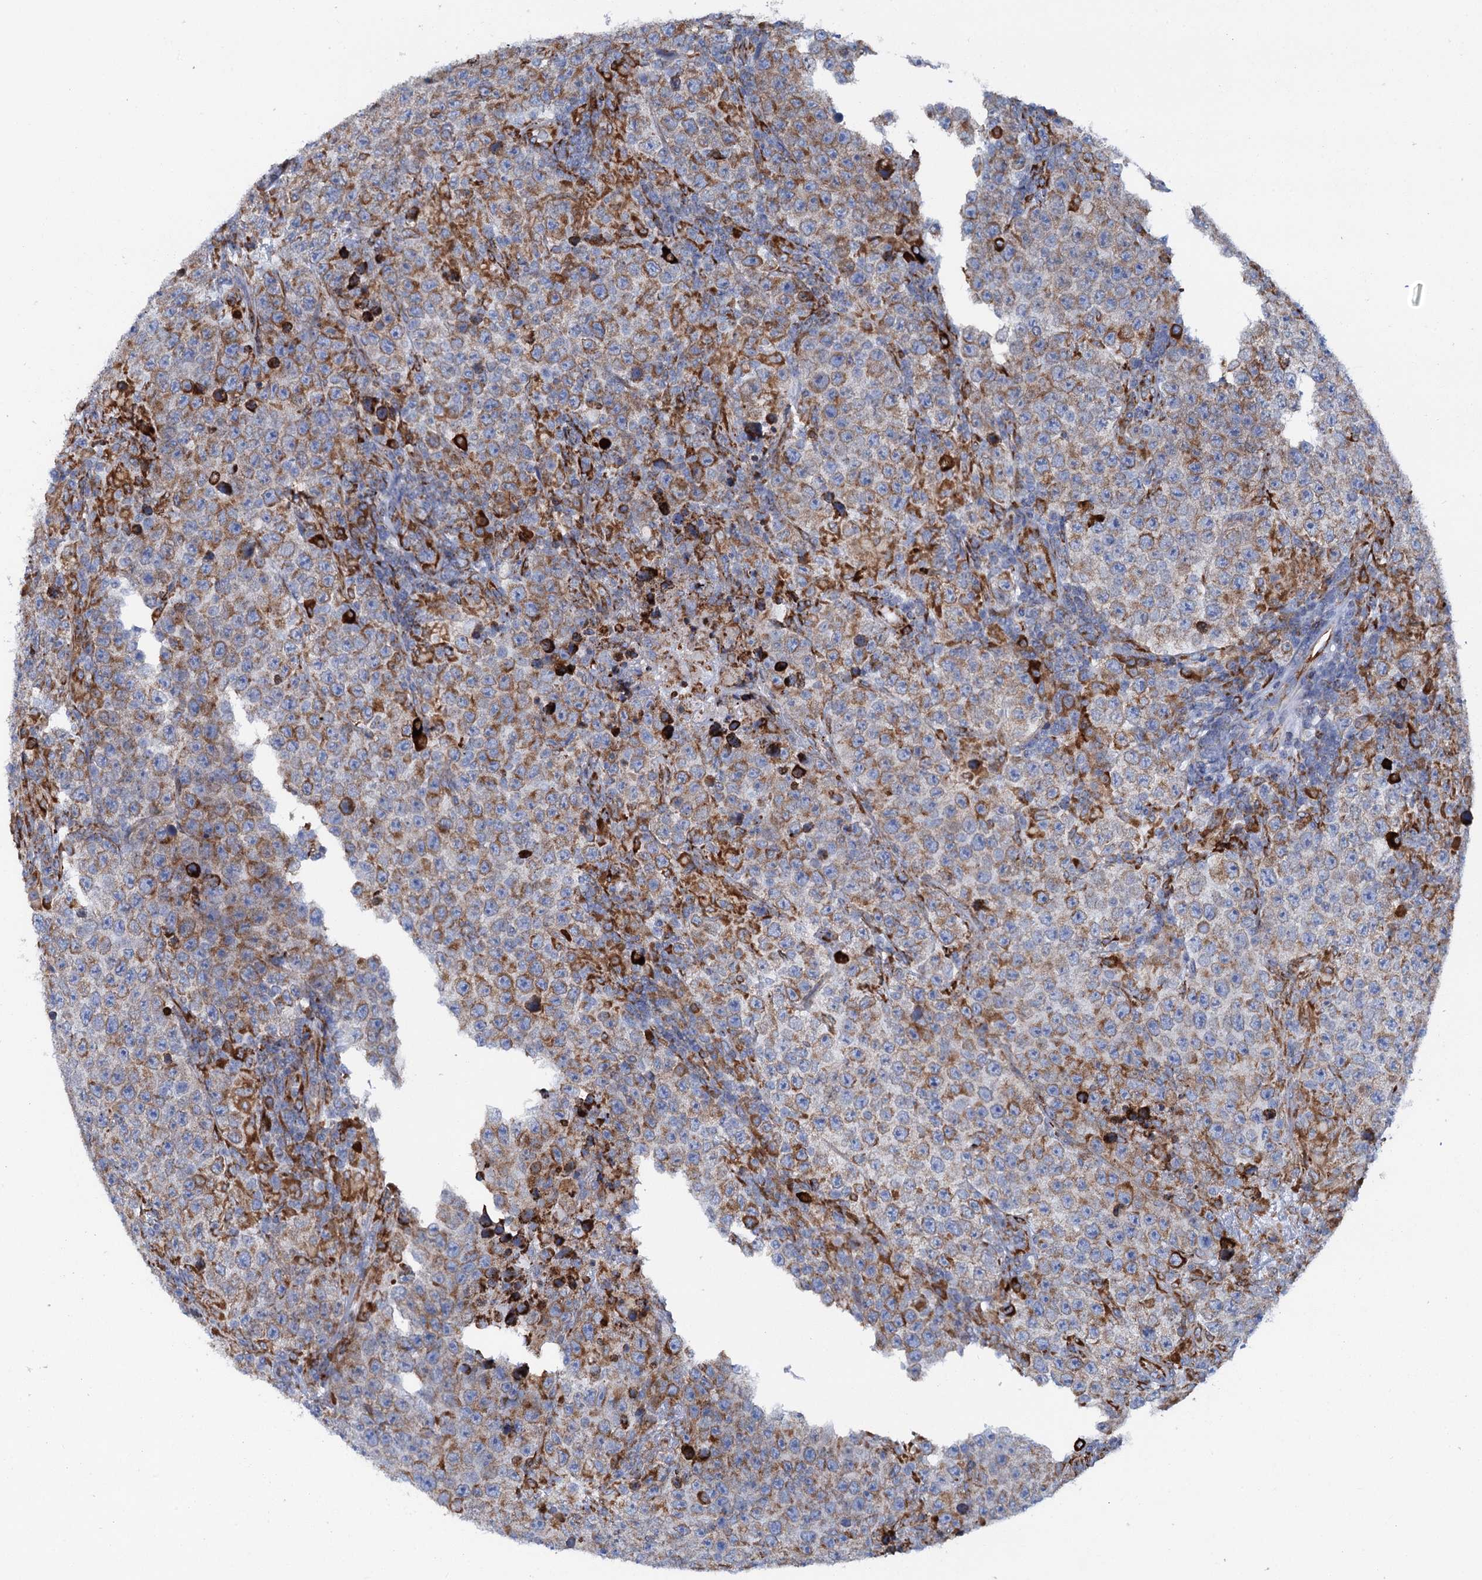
{"staining": {"intensity": "moderate", "quantity": ">75%", "location": "cytoplasmic/membranous"}, "tissue": "testis cancer", "cell_type": "Tumor cells", "image_type": "cancer", "snomed": [{"axis": "morphology", "description": "Normal tissue, NOS"}, {"axis": "morphology", "description": "Urothelial carcinoma, High grade"}, {"axis": "morphology", "description": "Seminoma, NOS"}, {"axis": "morphology", "description": "Carcinoma, Embryonal, NOS"}, {"axis": "topography", "description": "Urinary bladder"}, {"axis": "topography", "description": "Testis"}], "caption": "Immunohistochemical staining of human testis embryonal carcinoma displays medium levels of moderate cytoplasmic/membranous expression in approximately >75% of tumor cells.", "gene": "SHE", "patient": {"sex": "male", "age": 41}}